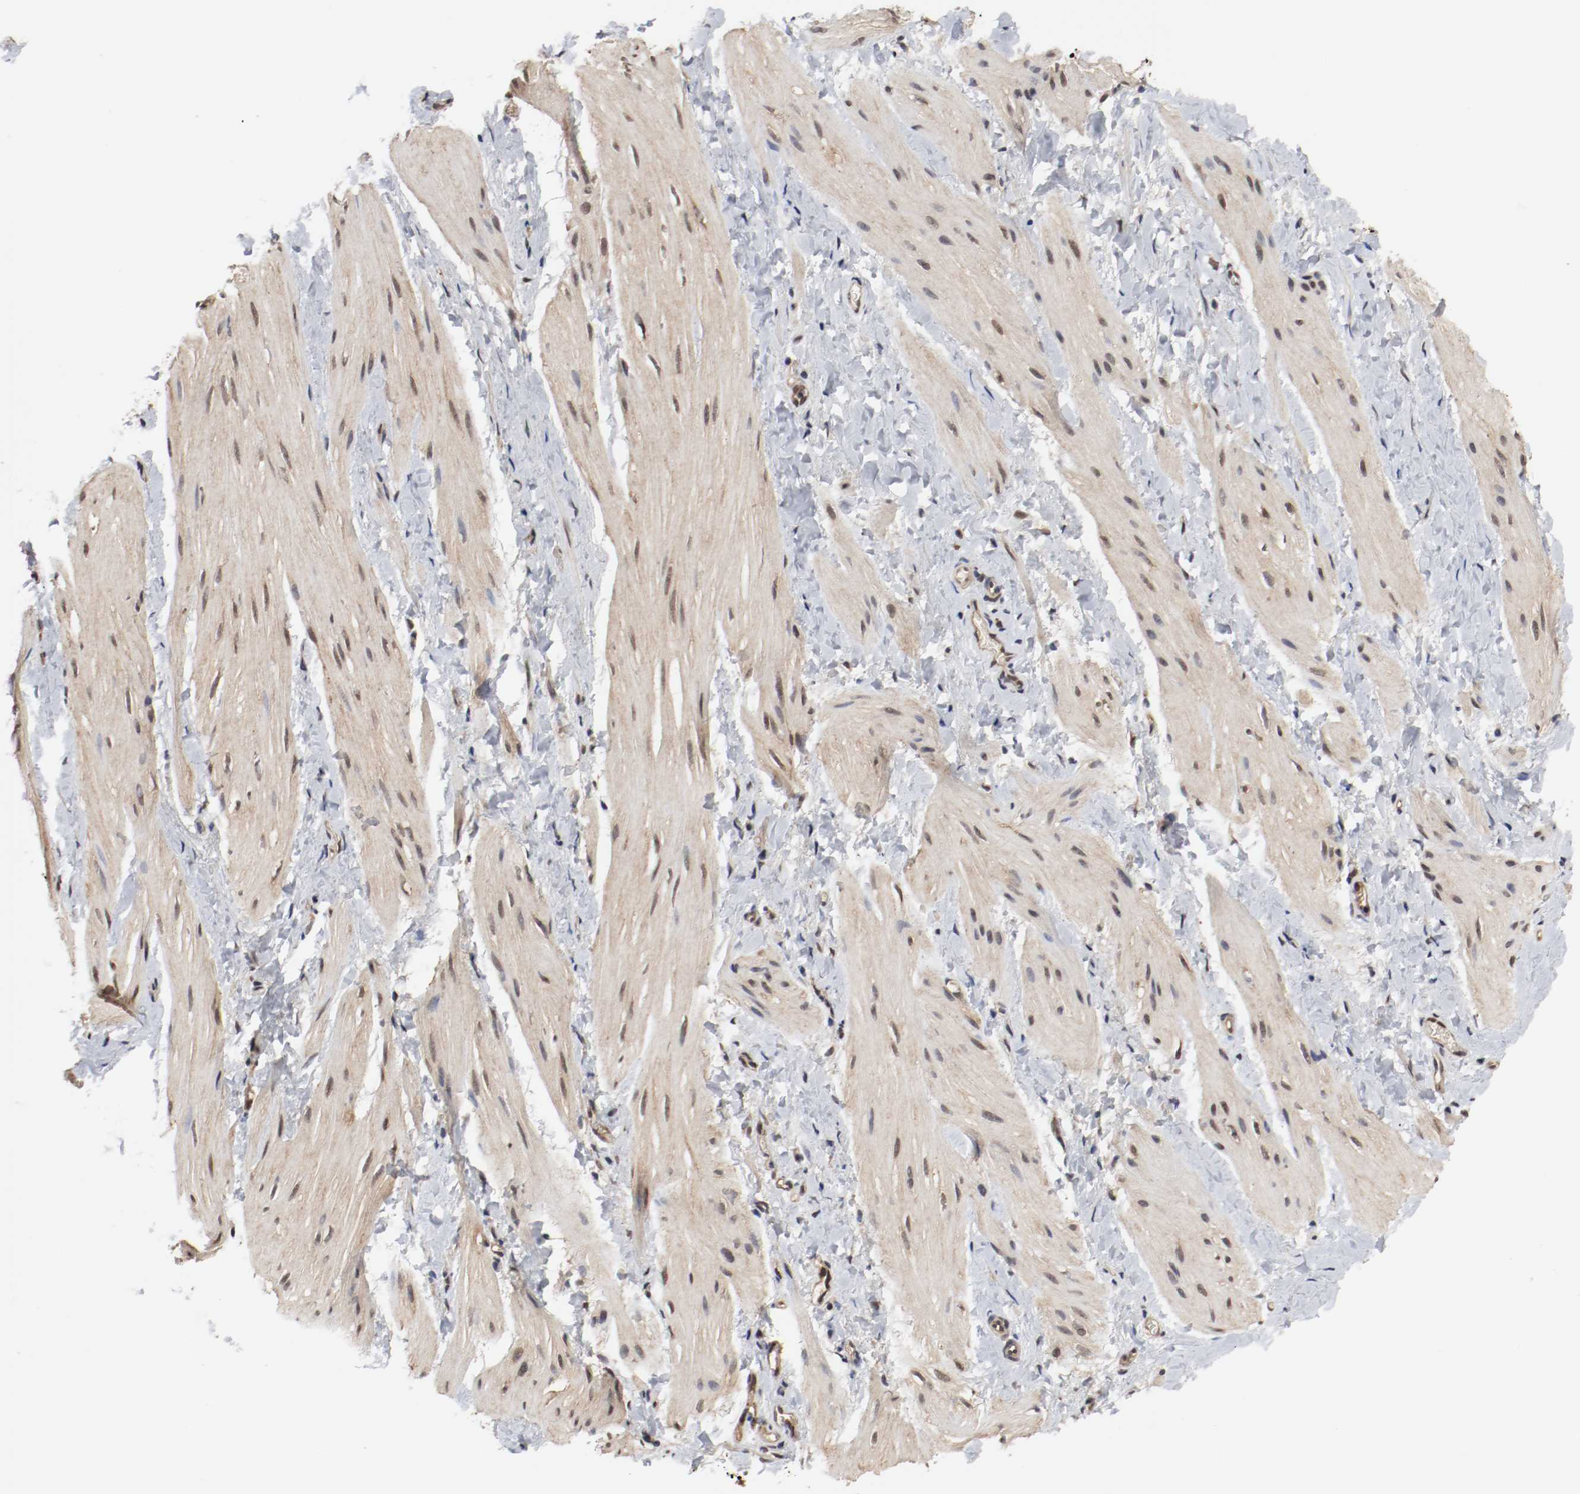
{"staining": {"intensity": "moderate", "quantity": ">75%", "location": "cytoplasmic/membranous,nuclear"}, "tissue": "smooth muscle", "cell_type": "Smooth muscle cells", "image_type": "normal", "snomed": [{"axis": "morphology", "description": "Normal tissue, NOS"}, {"axis": "topography", "description": "Smooth muscle"}], "caption": "Immunohistochemical staining of normal smooth muscle shows moderate cytoplasmic/membranous,nuclear protein positivity in approximately >75% of smooth muscle cells.", "gene": "AFG3L2", "patient": {"sex": "male", "age": 16}}